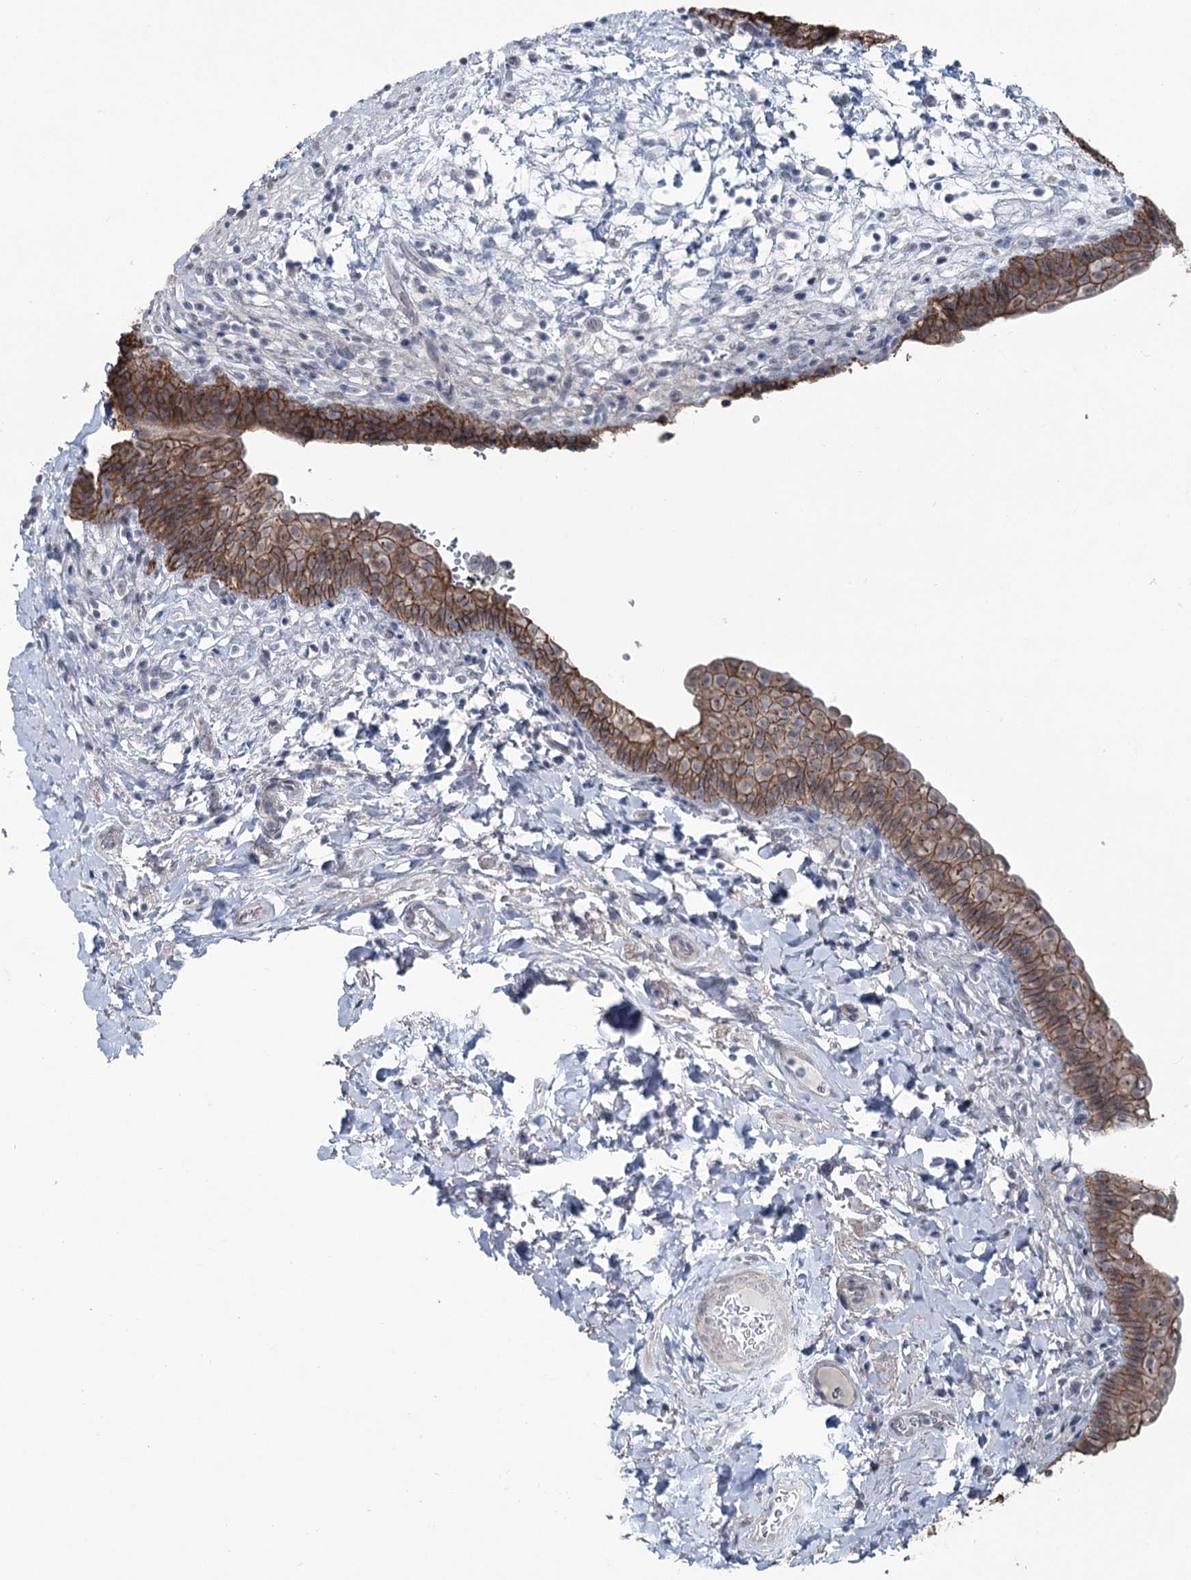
{"staining": {"intensity": "strong", "quantity": ">75%", "location": "cytoplasmic/membranous"}, "tissue": "urinary bladder", "cell_type": "Urothelial cells", "image_type": "normal", "snomed": [{"axis": "morphology", "description": "Normal tissue, NOS"}, {"axis": "topography", "description": "Urinary bladder"}], "caption": "Immunohistochemical staining of benign human urinary bladder exhibits high levels of strong cytoplasmic/membranous staining in approximately >75% of urothelial cells. The protein of interest is stained brown, and the nuclei are stained in blue (DAB (3,3'-diaminobenzidine) IHC with brightfield microscopy, high magnification).", "gene": "FAM120B", "patient": {"sex": "male", "age": 83}}